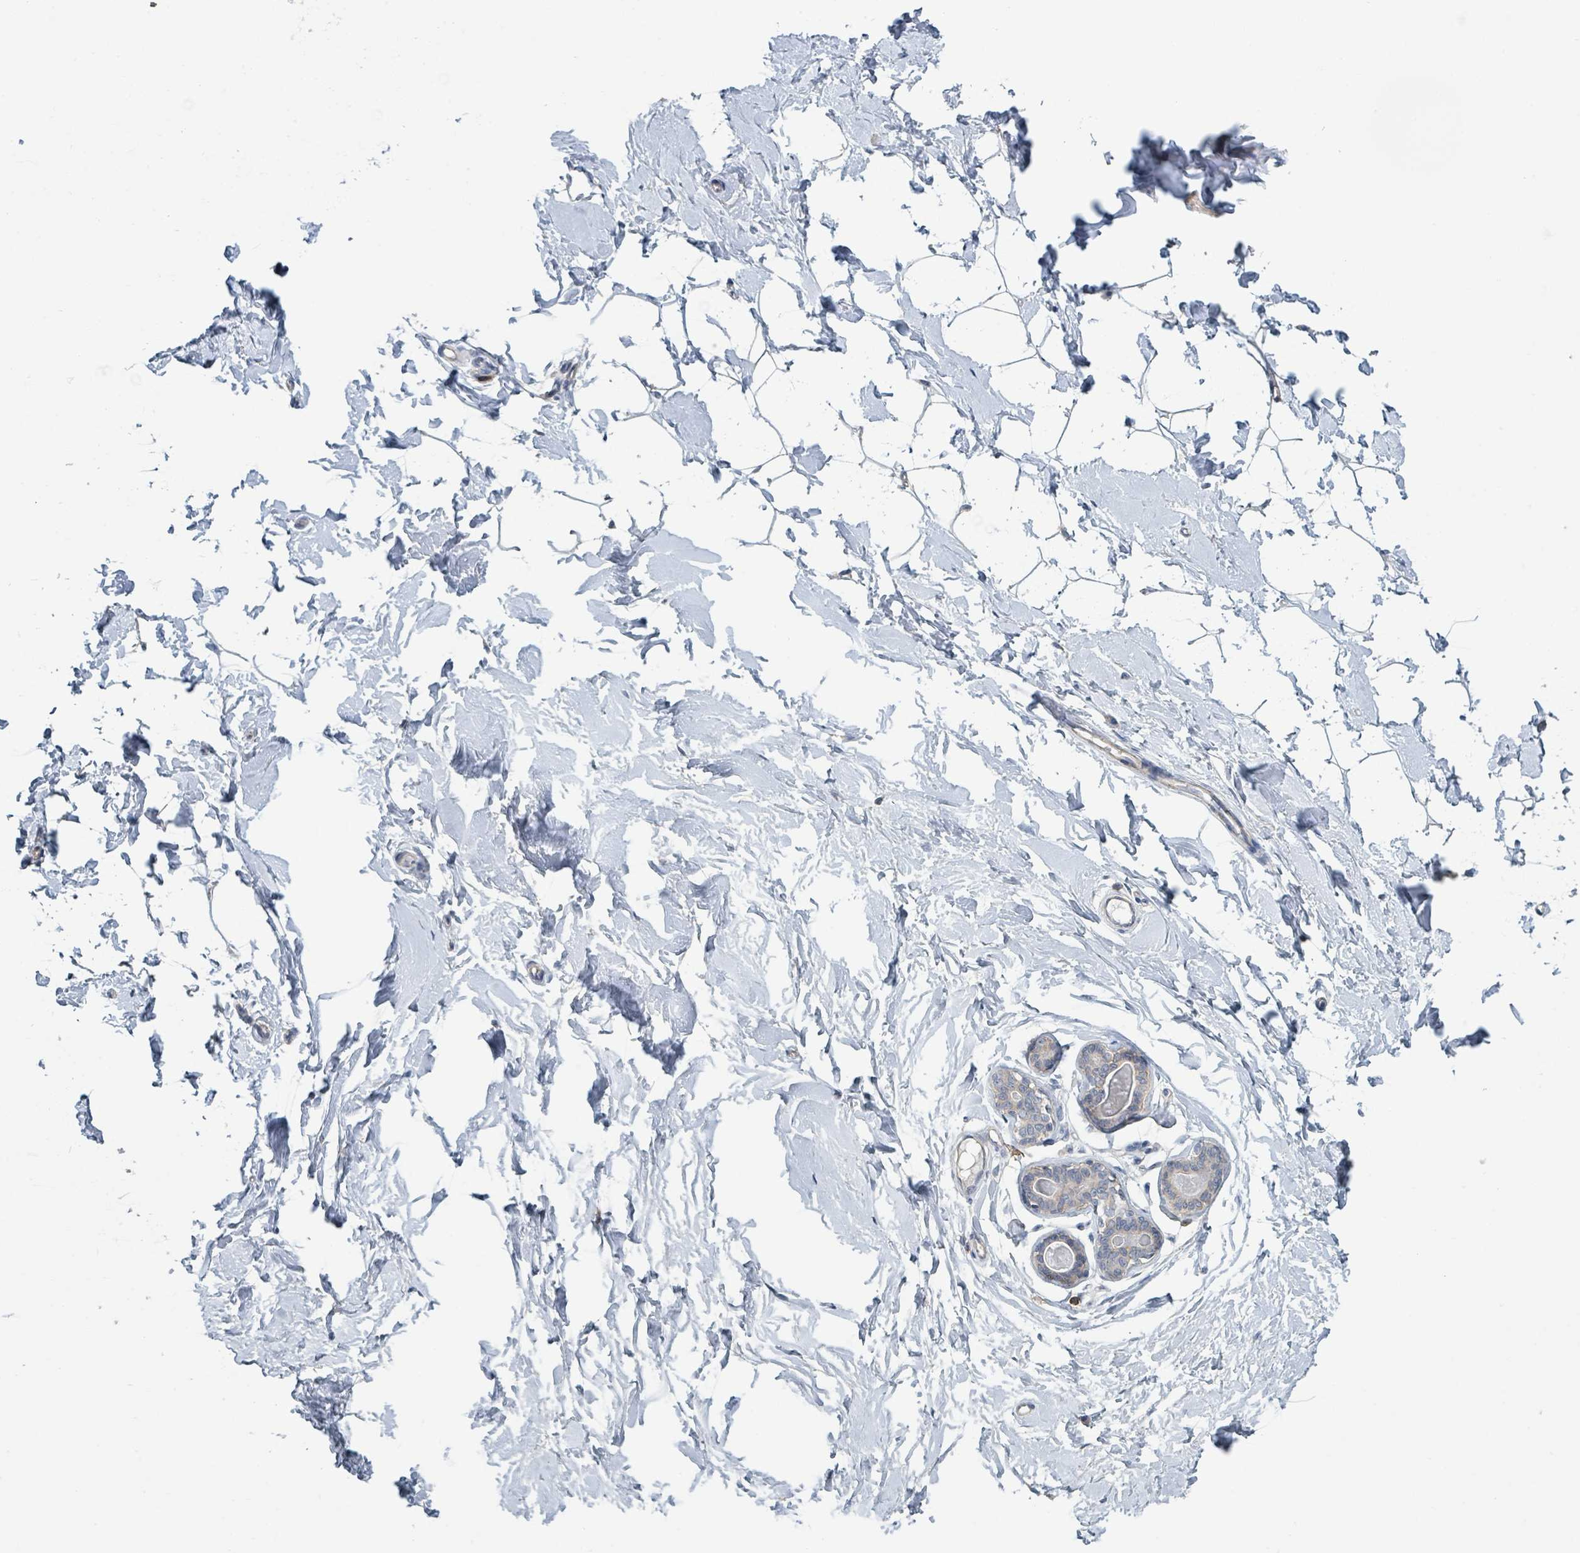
{"staining": {"intensity": "negative", "quantity": "none", "location": "none"}, "tissue": "breast", "cell_type": "Adipocytes", "image_type": "normal", "snomed": [{"axis": "morphology", "description": "Normal tissue, NOS"}, {"axis": "topography", "description": "Breast"}], "caption": "Immunohistochemistry (IHC) micrograph of normal breast: breast stained with DAB displays no significant protein positivity in adipocytes.", "gene": "LRRC42", "patient": {"sex": "female", "age": 23}}